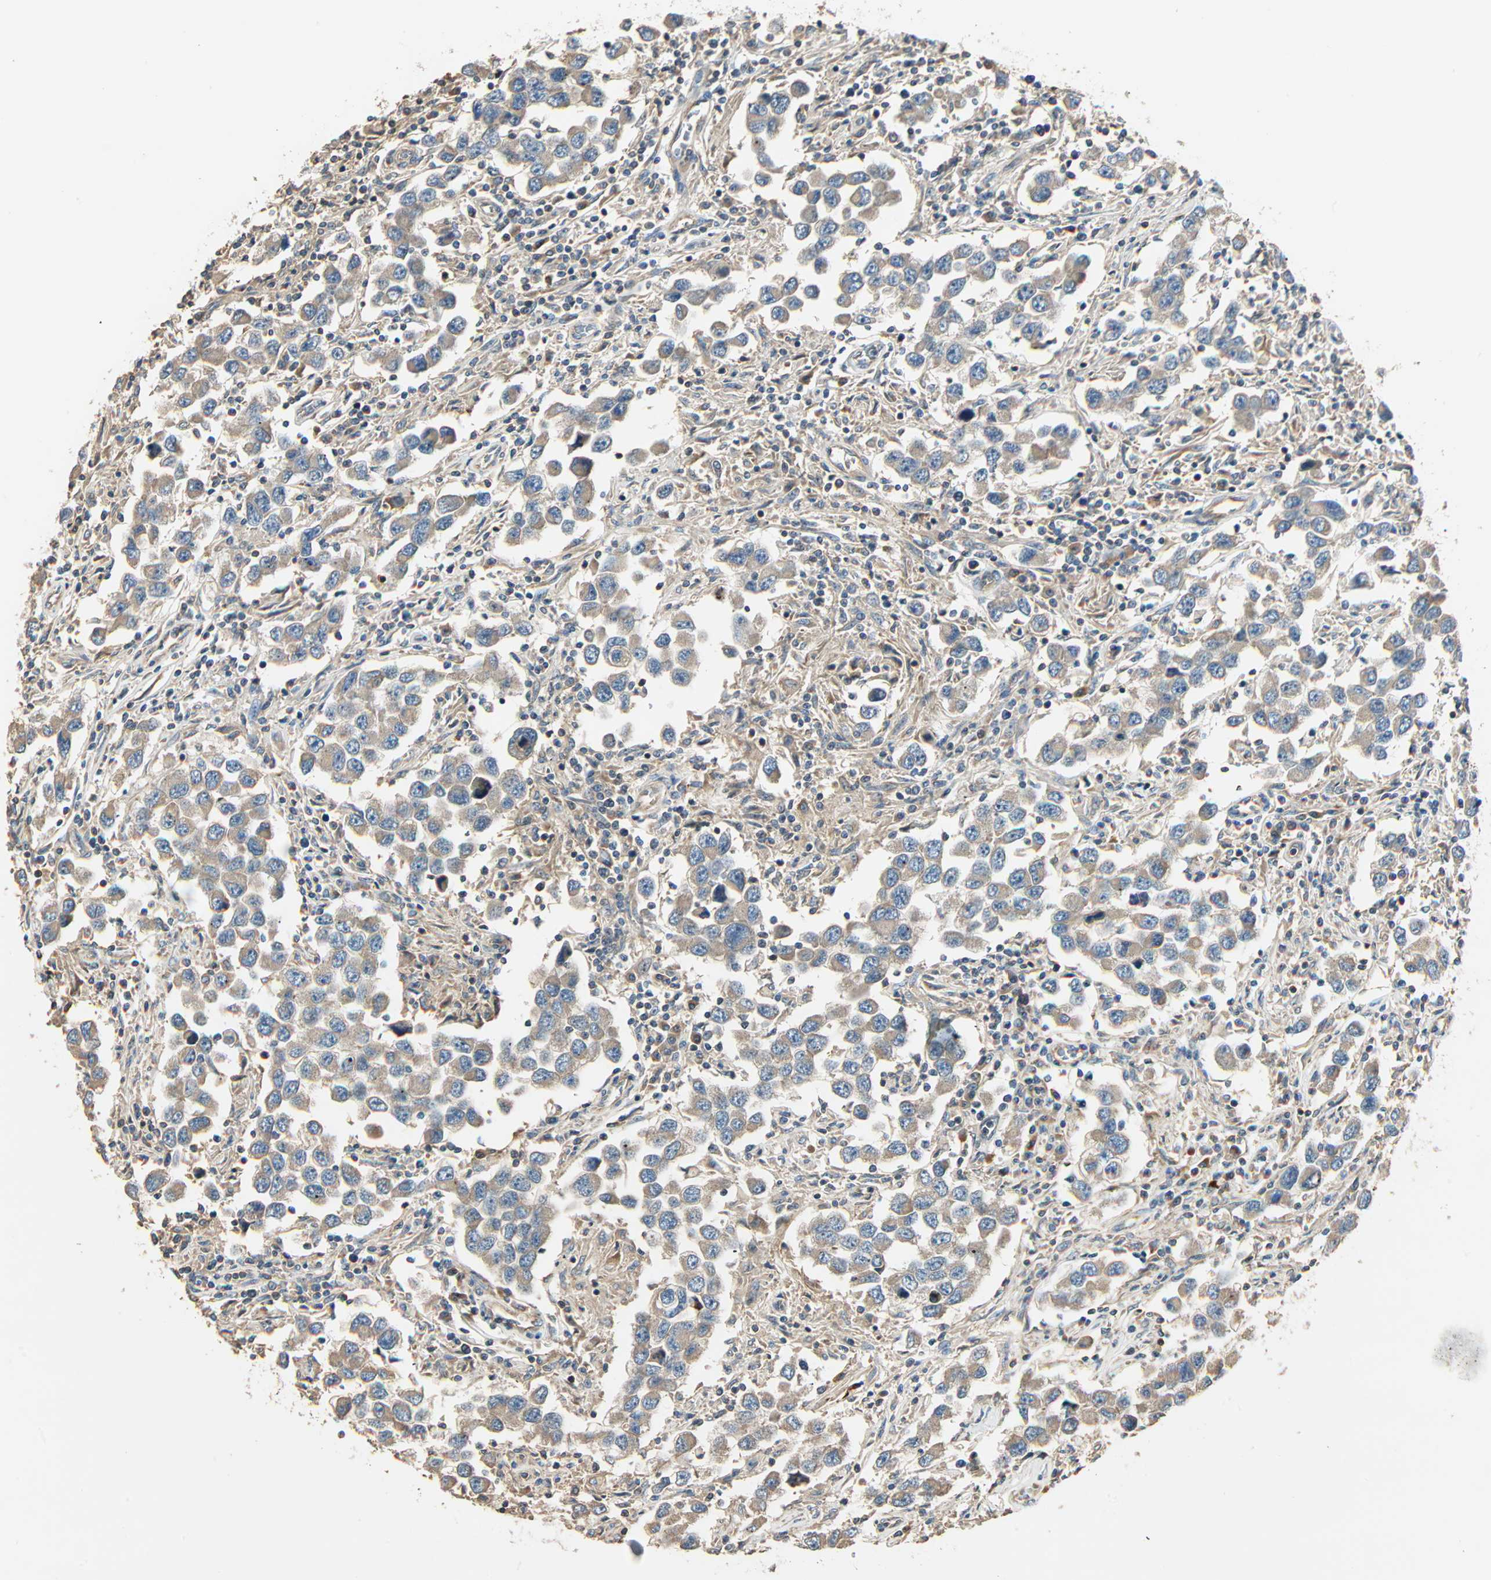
{"staining": {"intensity": "weak", "quantity": ">75%", "location": "cytoplasmic/membranous"}, "tissue": "testis cancer", "cell_type": "Tumor cells", "image_type": "cancer", "snomed": [{"axis": "morphology", "description": "Carcinoma, Embryonal, NOS"}, {"axis": "topography", "description": "Testis"}], "caption": "A brown stain highlights weak cytoplasmic/membranous expression of a protein in human embryonal carcinoma (testis) tumor cells. (DAB IHC, brown staining for protein, blue staining for nuclei).", "gene": "GALK1", "patient": {"sex": "male", "age": 21}}